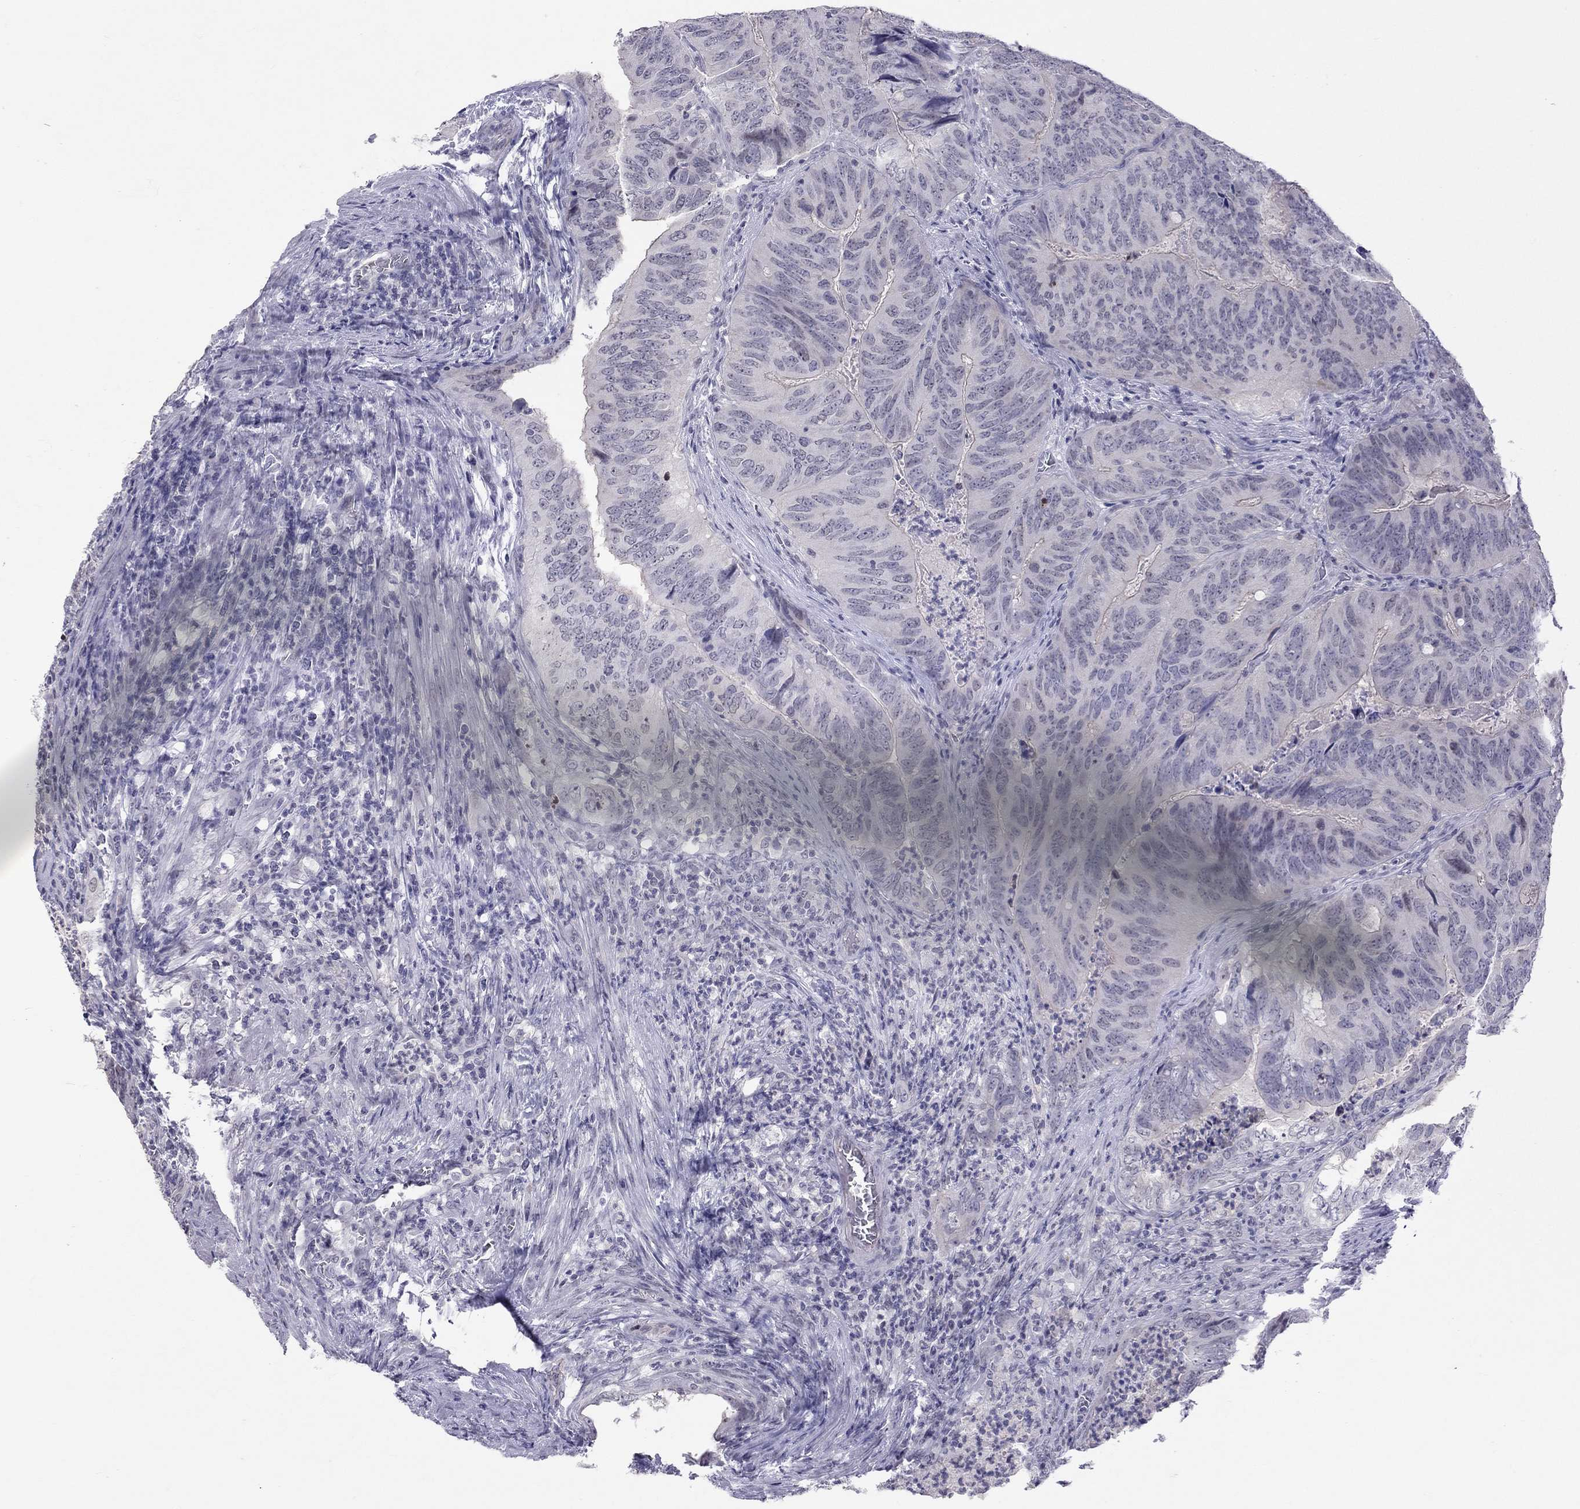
{"staining": {"intensity": "negative", "quantity": "none", "location": "none"}, "tissue": "colorectal cancer", "cell_type": "Tumor cells", "image_type": "cancer", "snomed": [{"axis": "morphology", "description": "Adenocarcinoma, NOS"}, {"axis": "topography", "description": "Colon"}], "caption": "This is an immunohistochemistry histopathology image of colorectal adenocarcinoma. There is no staining in tumor cells.", "gene": "JHY", "patient": {"sex": "male", "age": 79}}